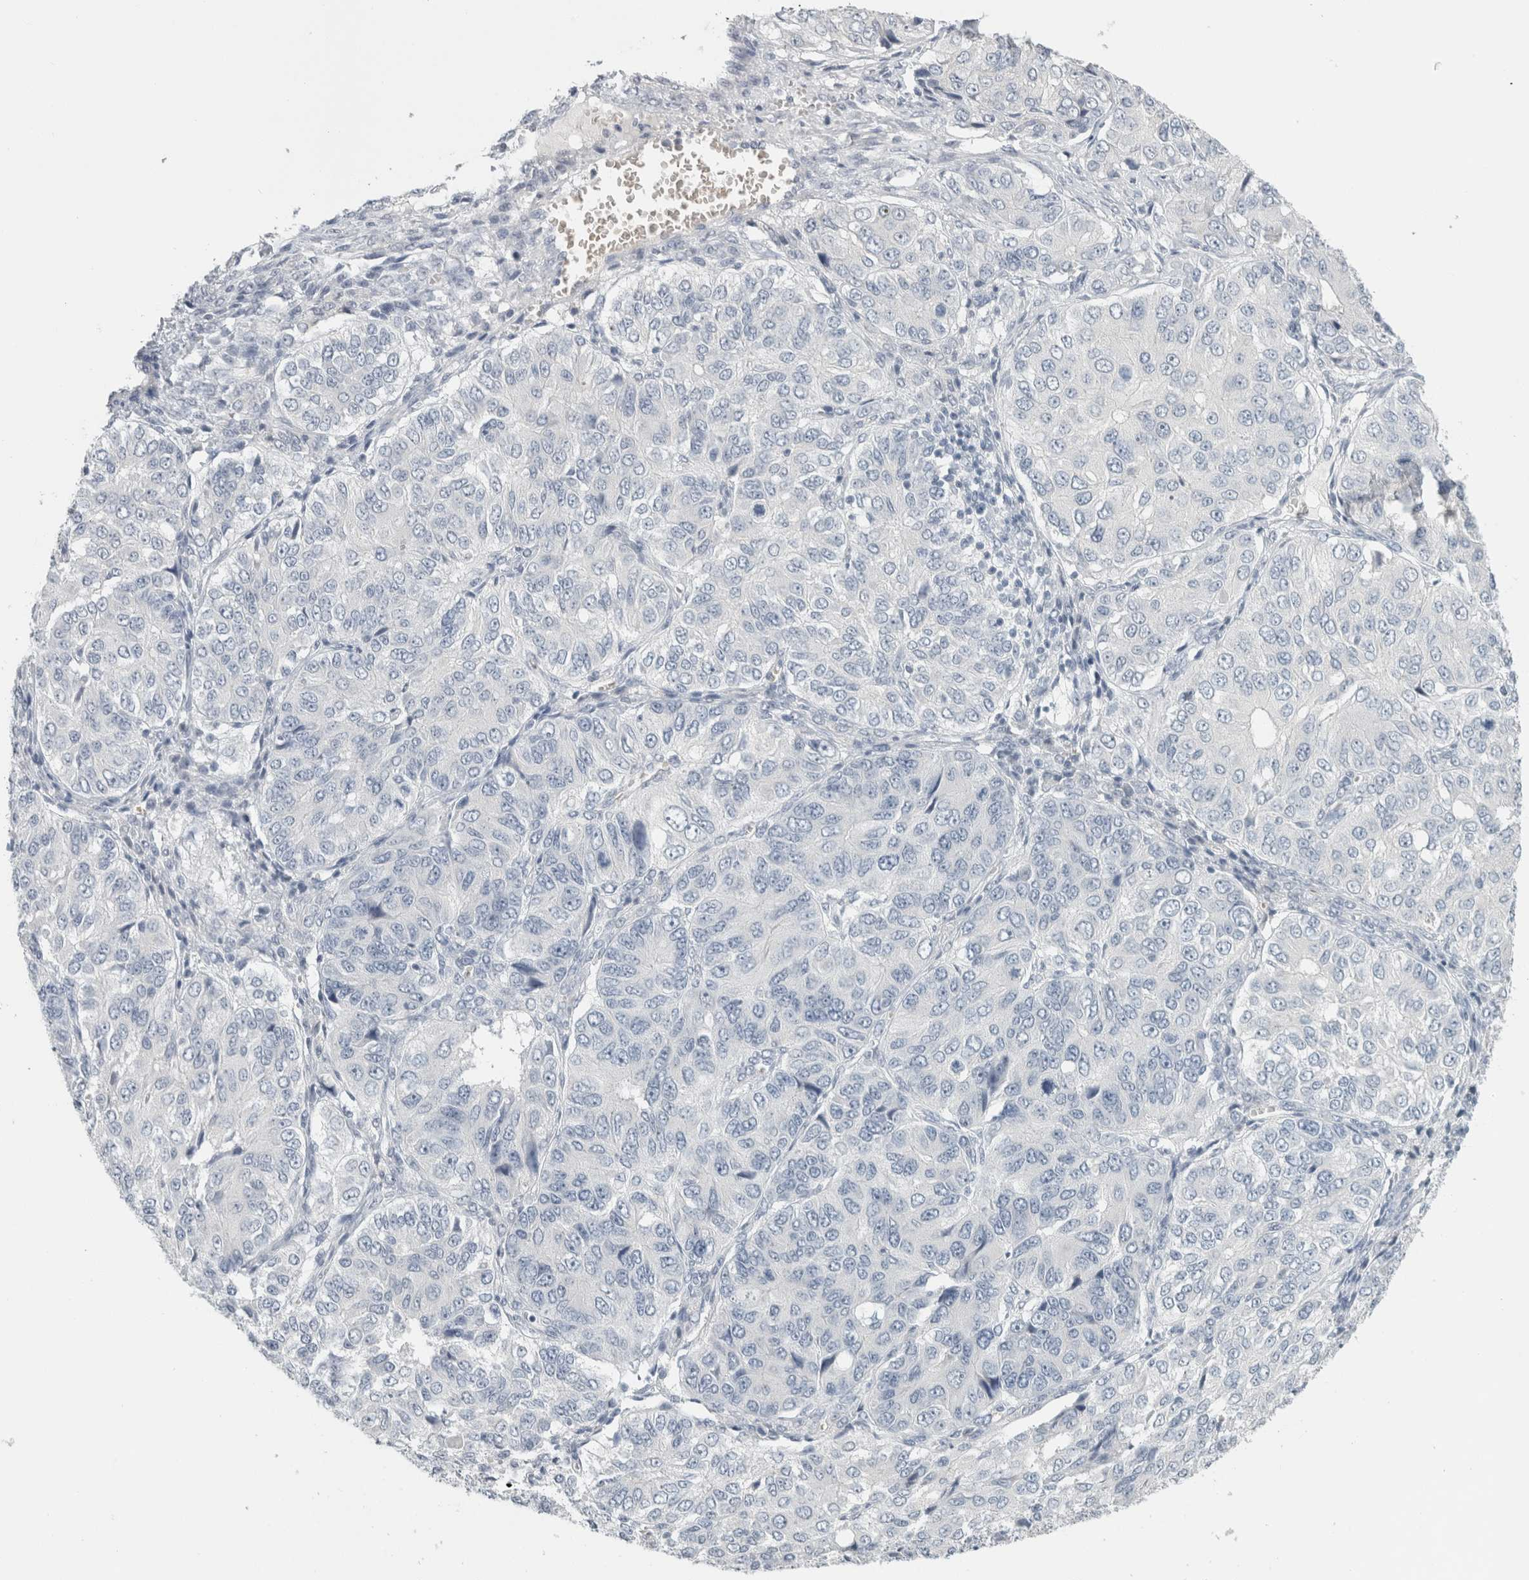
{"staining": {"intensity": "negative", "quantity": "none", "location": "none"}, "tissue": "ovarian cancer", "cell_type": "Tumor cells", "image_type": "cancer", "snomed": [{"axis": "morphology", "description": "Carcinoma, endometroid"}, {"axis": "topography", "description": "Ovary"}], "caption": "Tumor cells are negative for protein expression in human ovarian endometroid carcinoma.", "gene": "FMR1NB", "patient": {"sex": "female", "age": 51}}